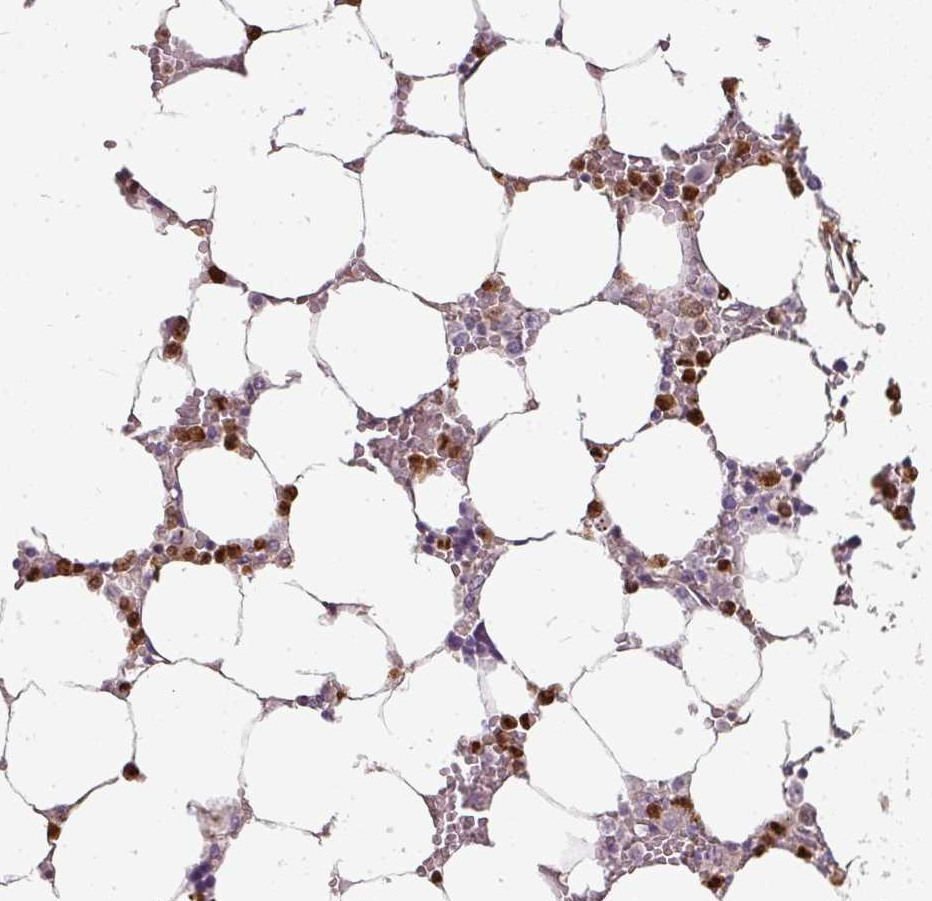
{"staining": {"intensity": "strong", "quantity": "<25%", "location": "cytoplasmic/membranous"}, "tissue": "bone marrow", "cell_type": "Hematopoietic cells", "image_type": "normal", "snomed": [{"axis": "morphology", "description": "Normal tissue, NOS"}, {"axis": "topography", "description": "Bone marrow"}], "caption": "Immunohistochemical staining of unremarkable bone marrow demonstrates strong cytoplasmic/membranous protein staining in about <25% of hematopoietic cells. (Stains: DAB (3,3'-diaminobenzidine) in brown, nuclei in blue, Microscopy: brightfield microscopy at high magnification).", "gene": "BIK", "patient": {"sex": "male", "age": 64}}